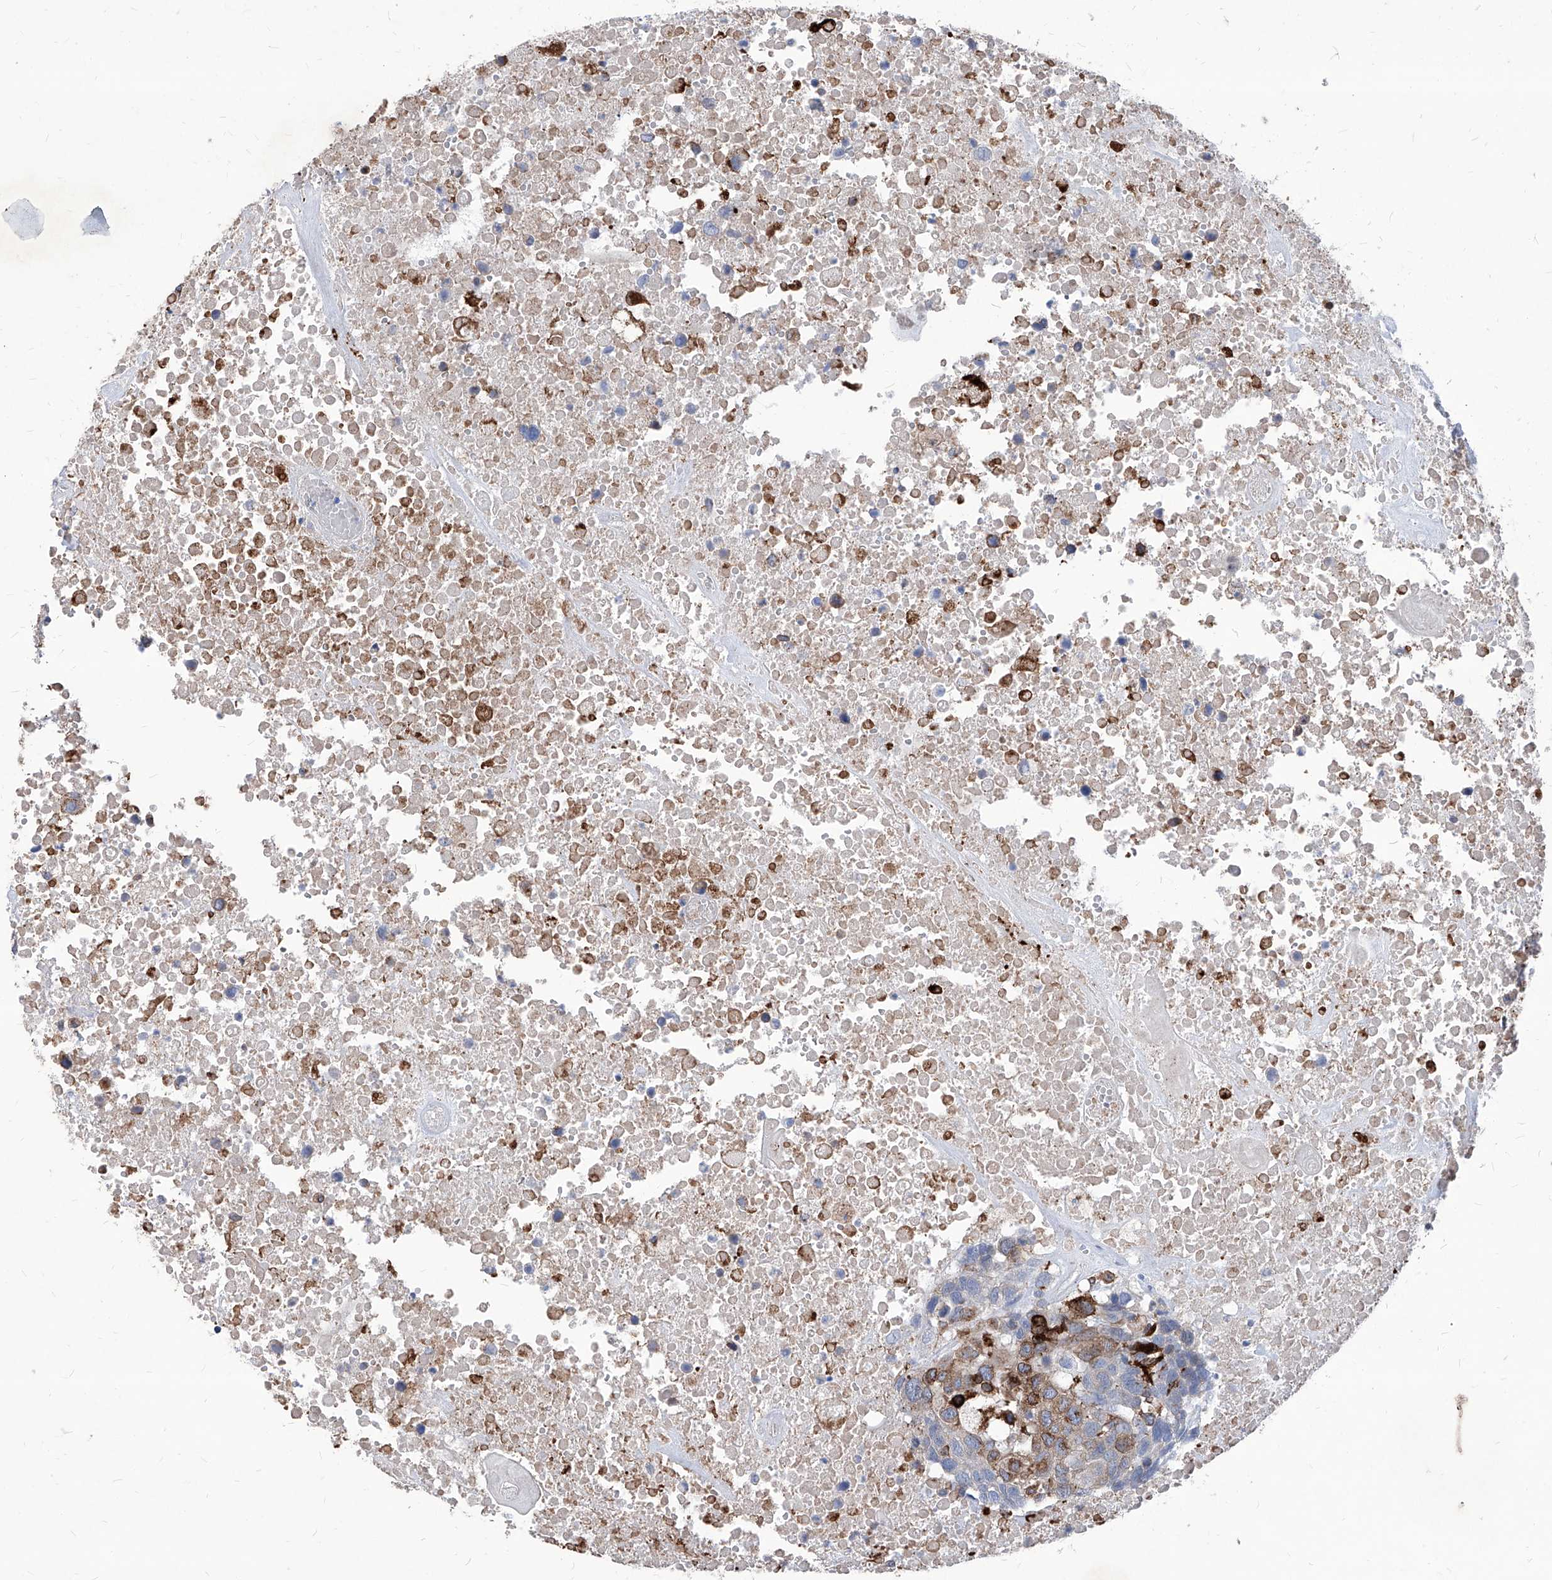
{"staining": {"intensity": "moderate", "quantity": "<25%", "location": "cytoplasmic/membranous"}, "tissue": "head and neck cancer", "cell_type": "Tumor cells", "image_type": "cancer", "snomed": [{"axis": "morphology", "description": "Squamous cell carcinoma, NOS"}, {"axis": "topography", "description": "Head-Neck"}], "caption": "This photomicrograph displays immunohistochemistry (IHC) staining of head and neck cancer (squamous cell carcinoma), with low moderate cytoplasmic/membranous positivity in about <25% of tumor cells.", "gene": "UBOX5", "patient": {"sex": "male", "age": 66}}